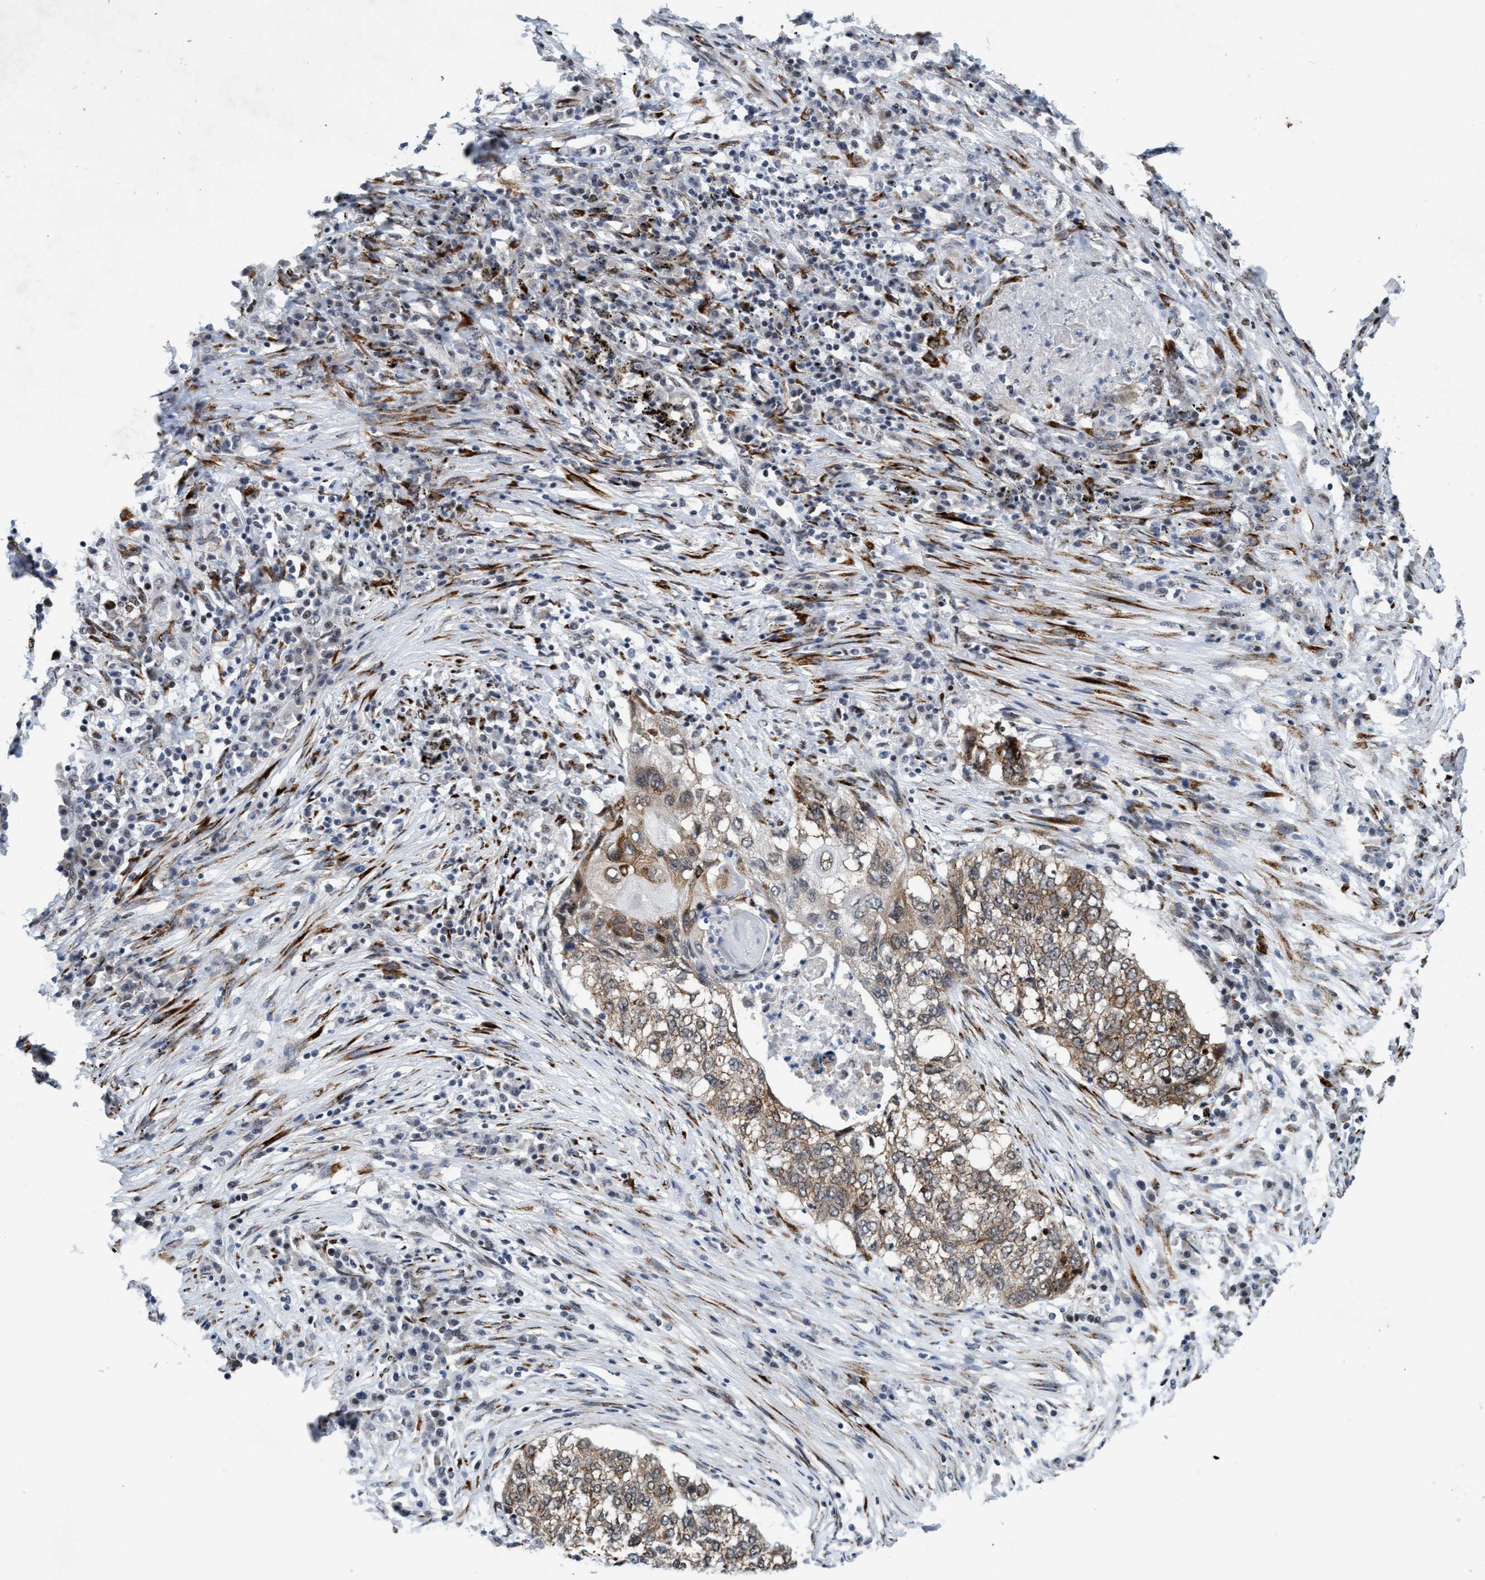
{"staining": {"intensity": "weak", "quantity": ">75%", "location": "cytoplasmic/membranous"}, "tissue": "lung cancer", "cell_type": "Tumor cells", "image_type": "cancer", "snomed": [{"axis": "morphology", "description": "Squamous cell carcinoma, NOS"}, {"axis": "topography", "description": "Lung"}], "caption": "Protein expression analysis of lung squamous cell carcinoma shows weak cytoplasmic/membranous staining in about >75% of tumor cells. Immunohistochemistry stains the protein of interest in brown and the nuclei are stained blue.", "gene": "GLT6D1", "patient": {"sex": "female", "age": 63}}